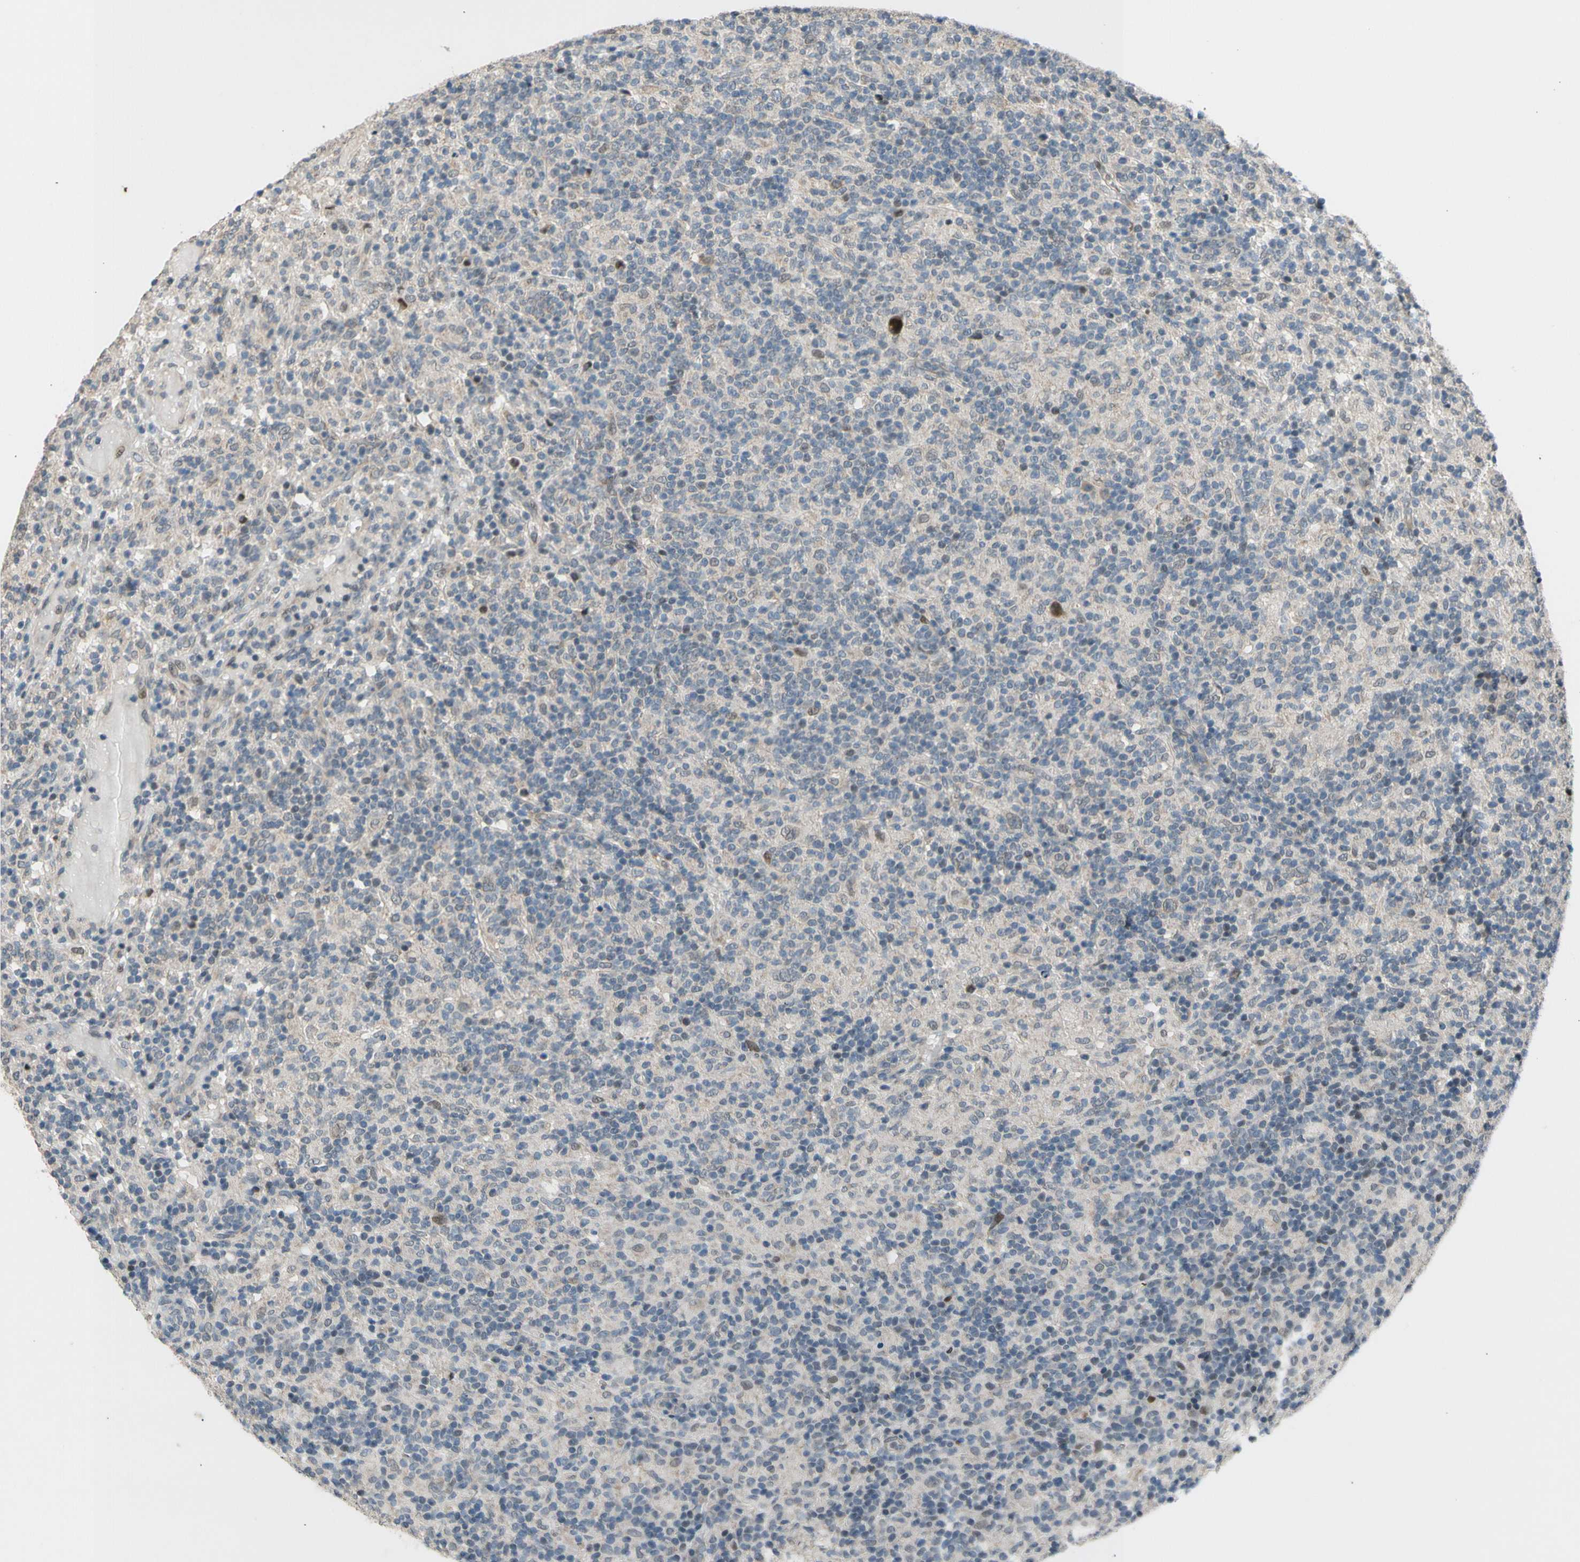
{"staining": {"intensity": "weak", "quantity": ">75%", "location": "cytoplasmic/membranous,nuclear"}, "tissue": "lymphoma", "cell_type": "Tumor cells", "image_type": "cancer", "snomed": [{"axis": "morphology", "description": "Hodgkin's disease, NOS"}, {"axis": "topography", "description": "Lymph node"}], "caption": "This image demonstrates immunohistochemistry (IHC) staining of human lymphoma, with low weak cytoplasmic/membranous and nuclear positivity in about >75% of tumor cells.", "gene": "ZNF184", "patient": {"sex": "male", "age": 70}}